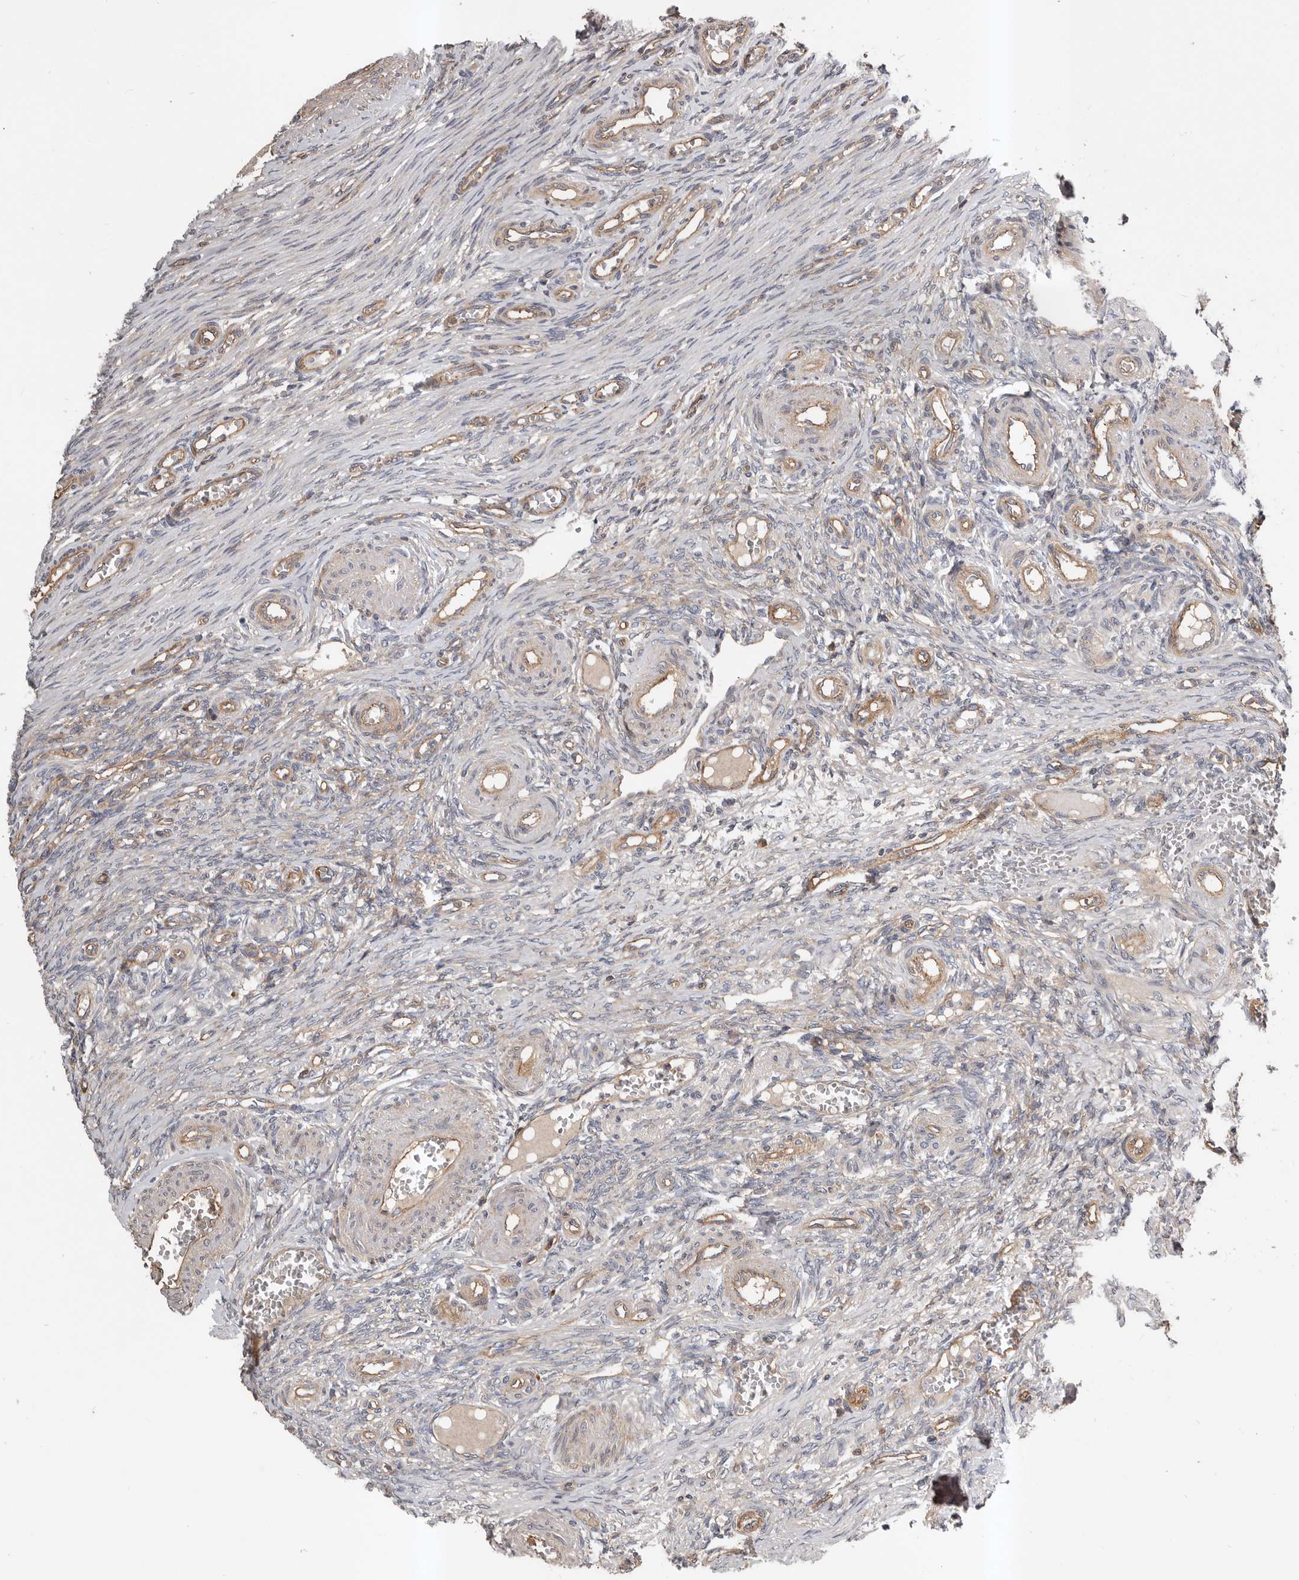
{"staining": {"intensity": "negative", "quantity": "none", "location": "none"}, "tissue": "ovary", "cell_type": "Ovarian stroma cells", "image_type": "normal", "snomed": [{"axis": "morphology", "description": "Adenocarcinoma, NOS"}, {"axis": "topography", "description": "Endometrium"}], "caption": "Micrograph shows no significant protein staining in ovarian stroma cells of normal ovary.", "gene": "PNRC2", "patient": {"sex": "female", "age": 32}}